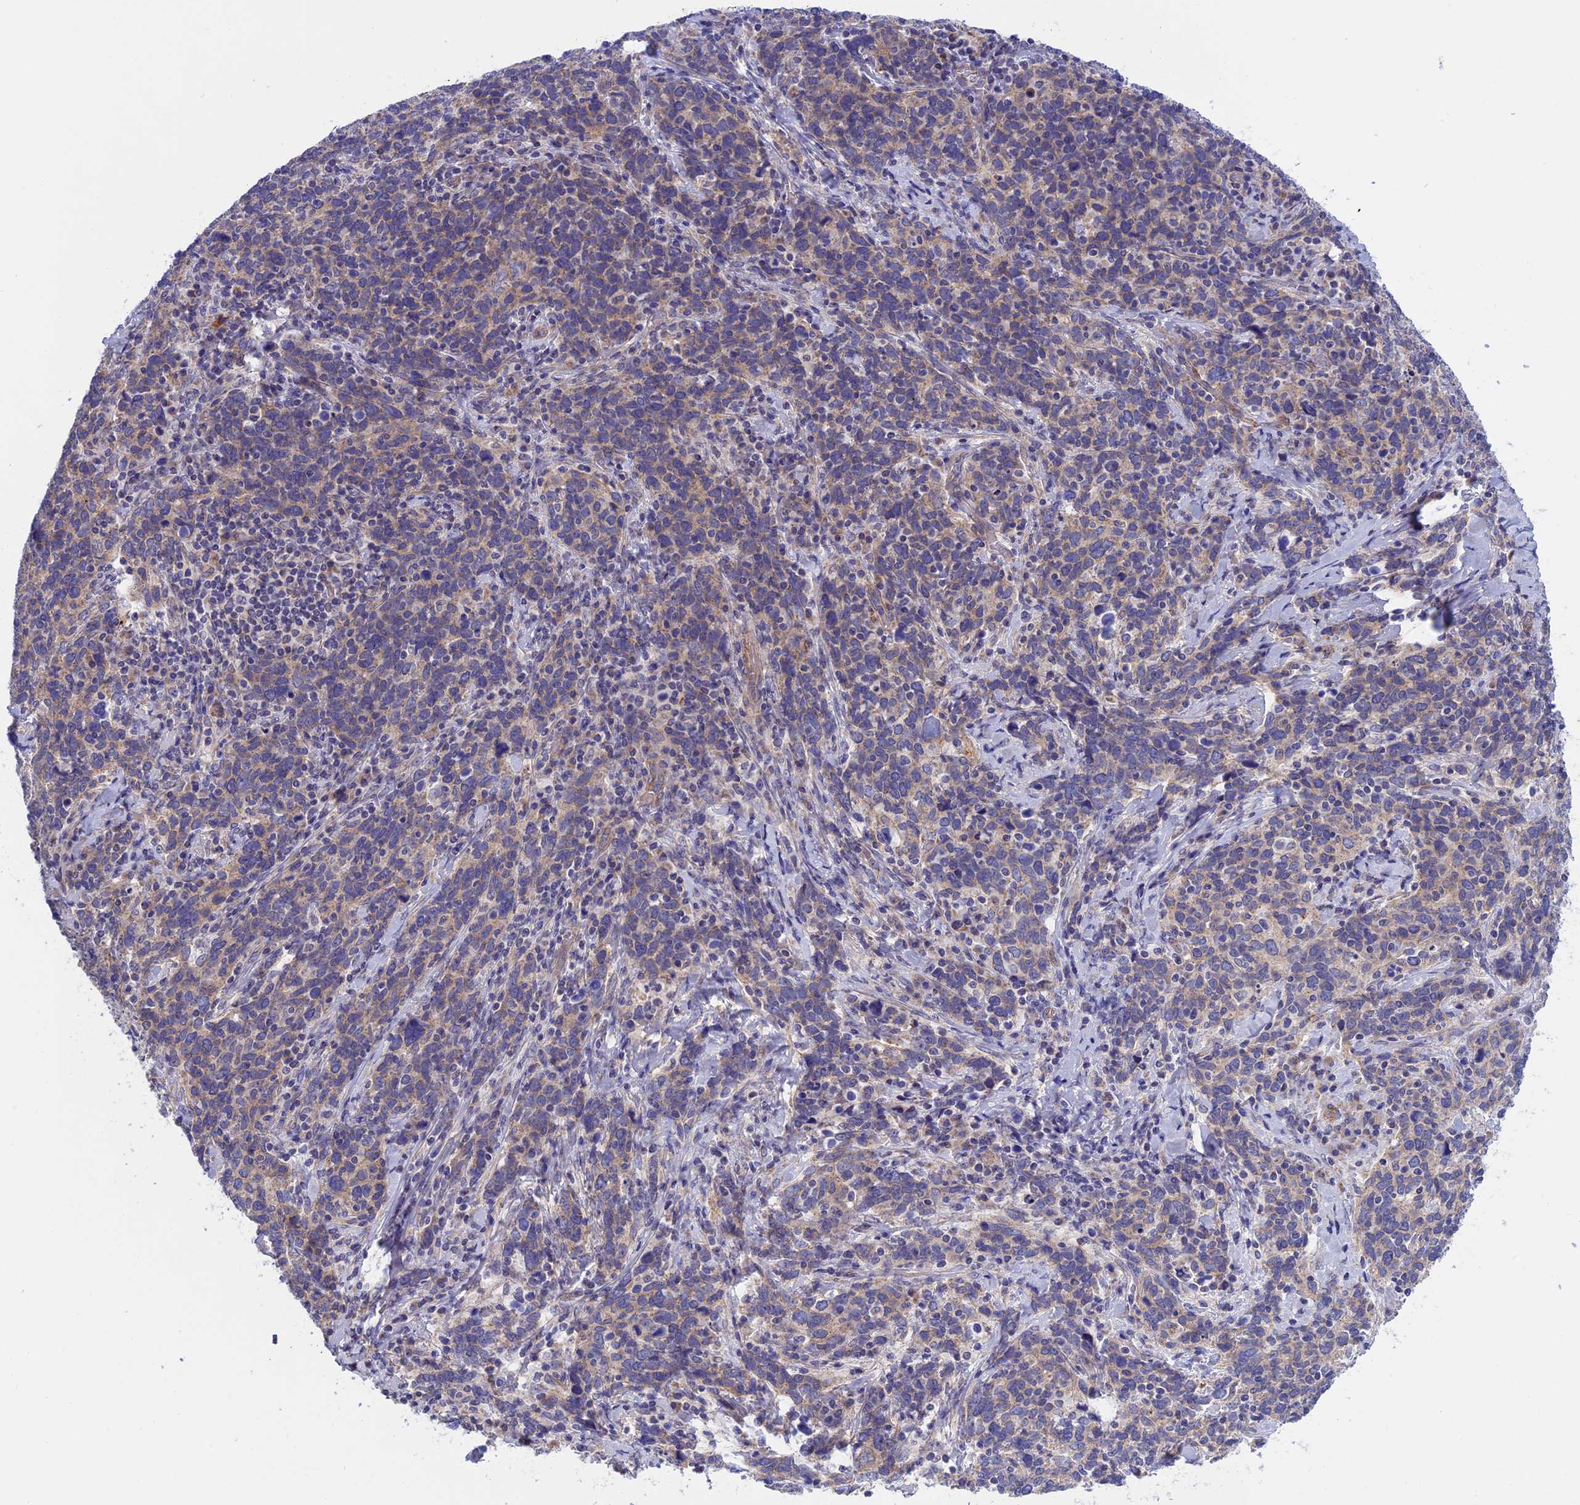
{"staining": {"intensity": "weak", "quantity": "25%-75%", "location": "cytoplasmic/membranous"}, "tissue": "cervical cancer", "cell_type": "Tumor cells", "image_type": "cancer", "snomed": [{"axis": "morphology", "description": "Squamous cell carcinoma, NOS"}, {"axis": "topography", "description": "Cervix"}], "caption": "A brown stain shows weak cytoplasmic/membranous staining of a protein in cervical cancer (squamous cell carcinoma) tumor cells.", "gene": "ETFDH", "patient": {"sex": "female", "age": 41}}